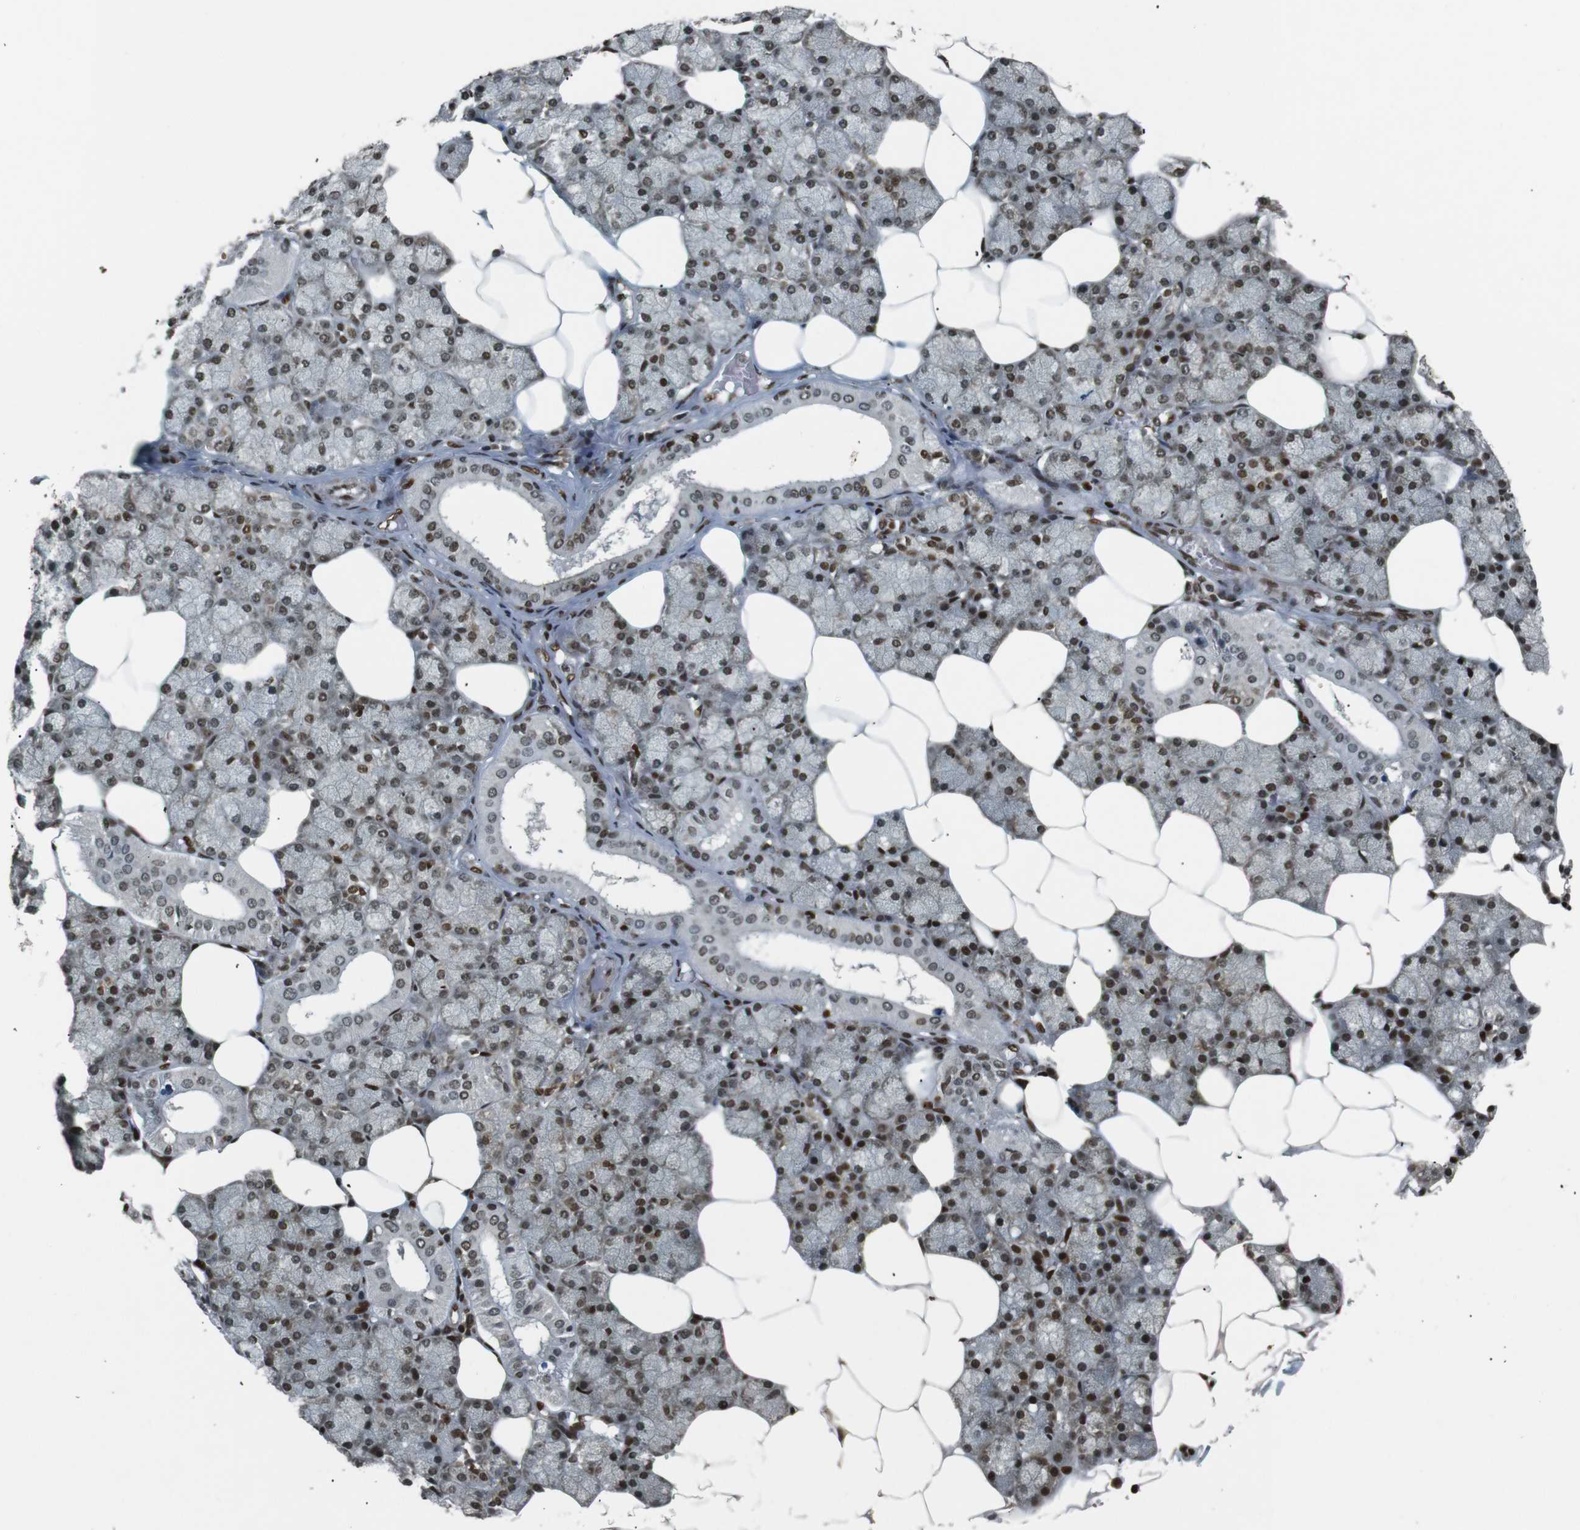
{"staining": {"intensity": "strong", "quantity": ">75%", "location": "cytoplasmic/membranous,nuclear"}, "tissue": "salivary gland", "cell_type": "Glandular cells", "image_type": "normal", "snomed": [{"axis": "morphology", "description": "Normal tissue, NOS"}, {"axis": "topography", "description": "Salivary gland"}], "caption": "A high-resolution photomicrograph shows immunohistochemistry staining of benign salivary gland, which exhibits strong cytoplasmic/membranous,nuclear positivity in about >75% of glandular cells. The staining is performed using DAB (3,3'-diaminobenzidine) brown chromogen to label protein expression. The nuclei are counter-stained blue using hematoxylin.", "gene": "NHEJ1", "patient": {"sex": "male", "age": 62}}